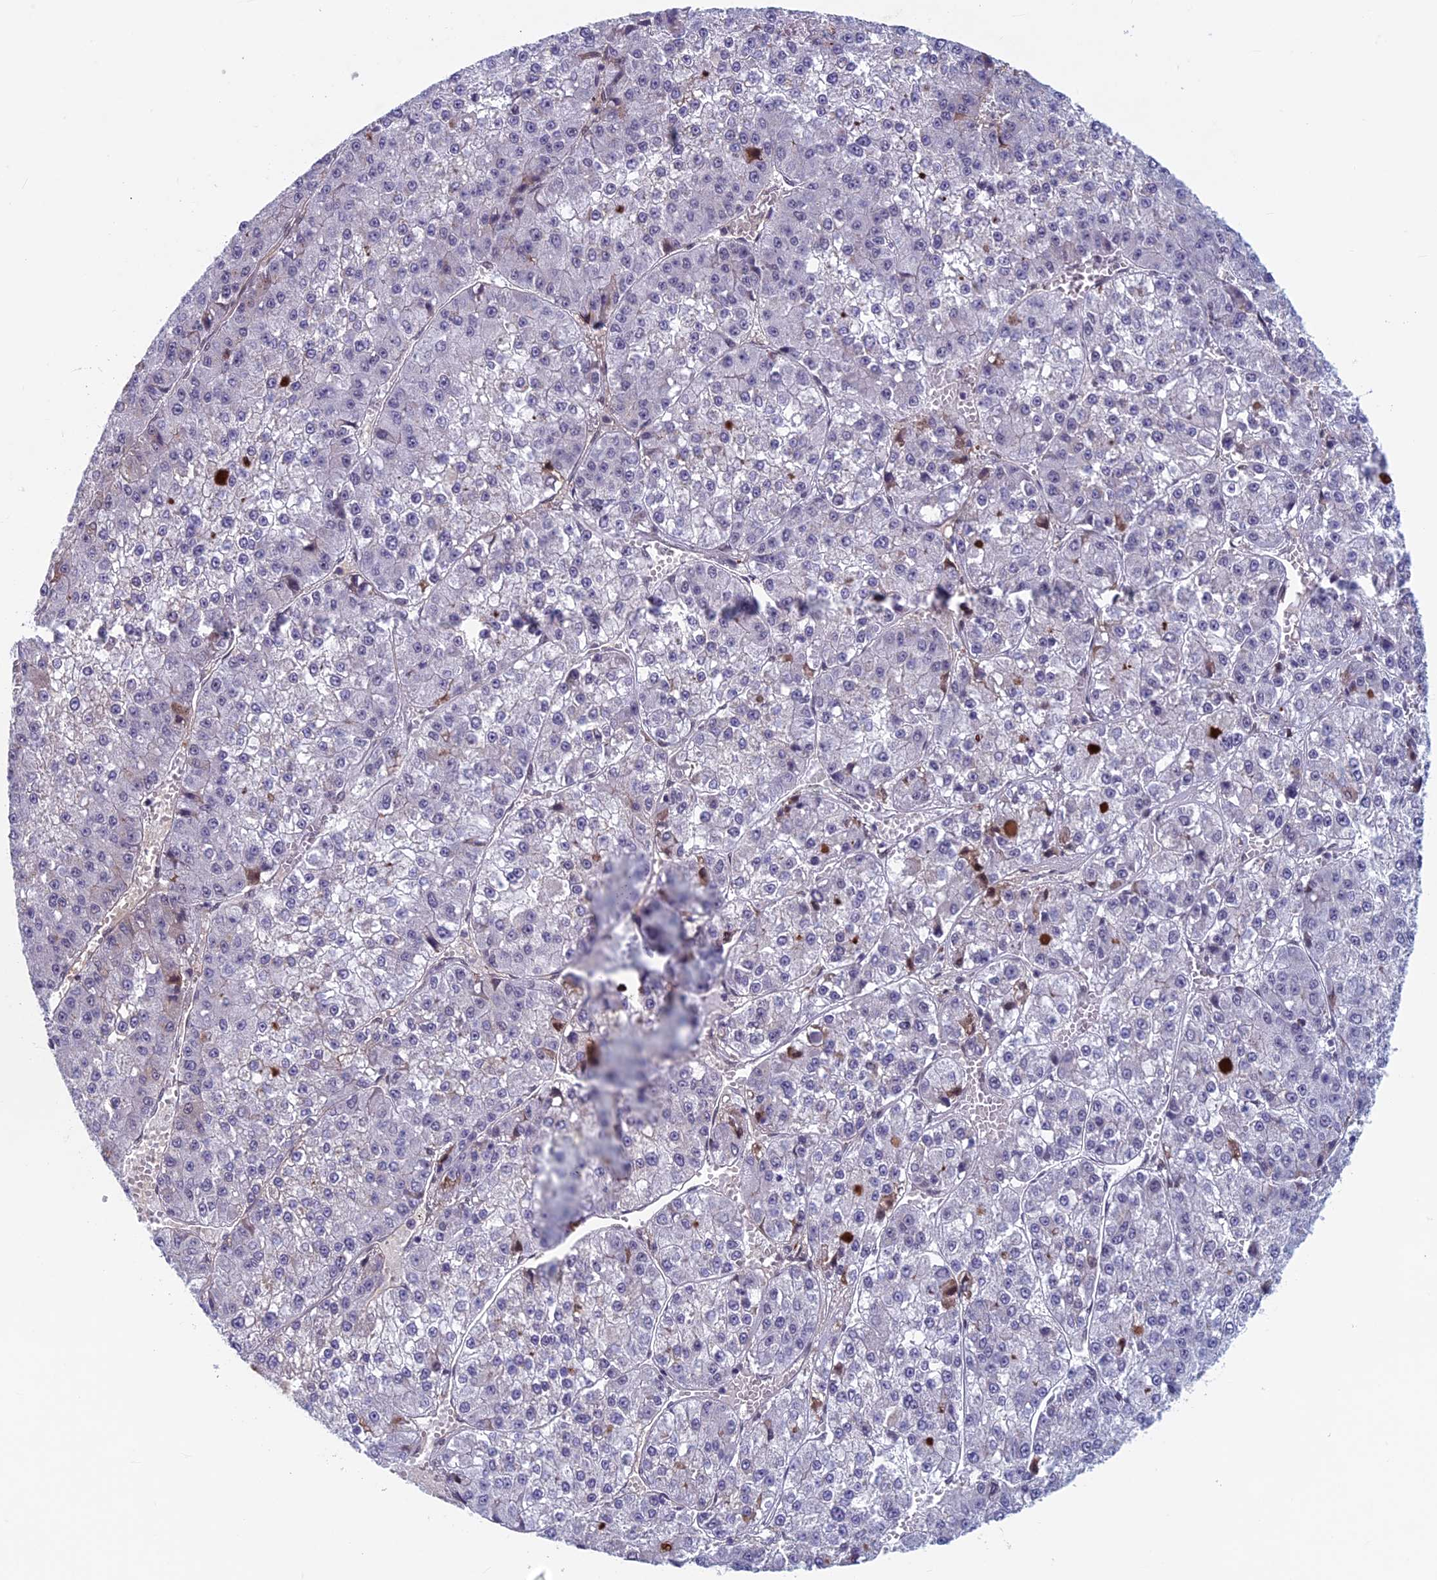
{"staining": {"intensity": "negative", "quantity": "none", "location": "none"}, "tissue": "liver cancer", "cell_type": "Tumor cells", "image_type": "cancer", "snomed": [{"axis": "morphology", "description": "Carcinoma, Hepatocellular, NOS"}, {"axis": "topography", "description": "Liver"}], "caption": "Immunohistochemistry (IHC) micrograph of liver hepatocellular carcinoma stained for a protein (brown), which displays no staining in tumor cells.", "gene": "ASH2L", "patient": {"sex": "female", "age": 73}}